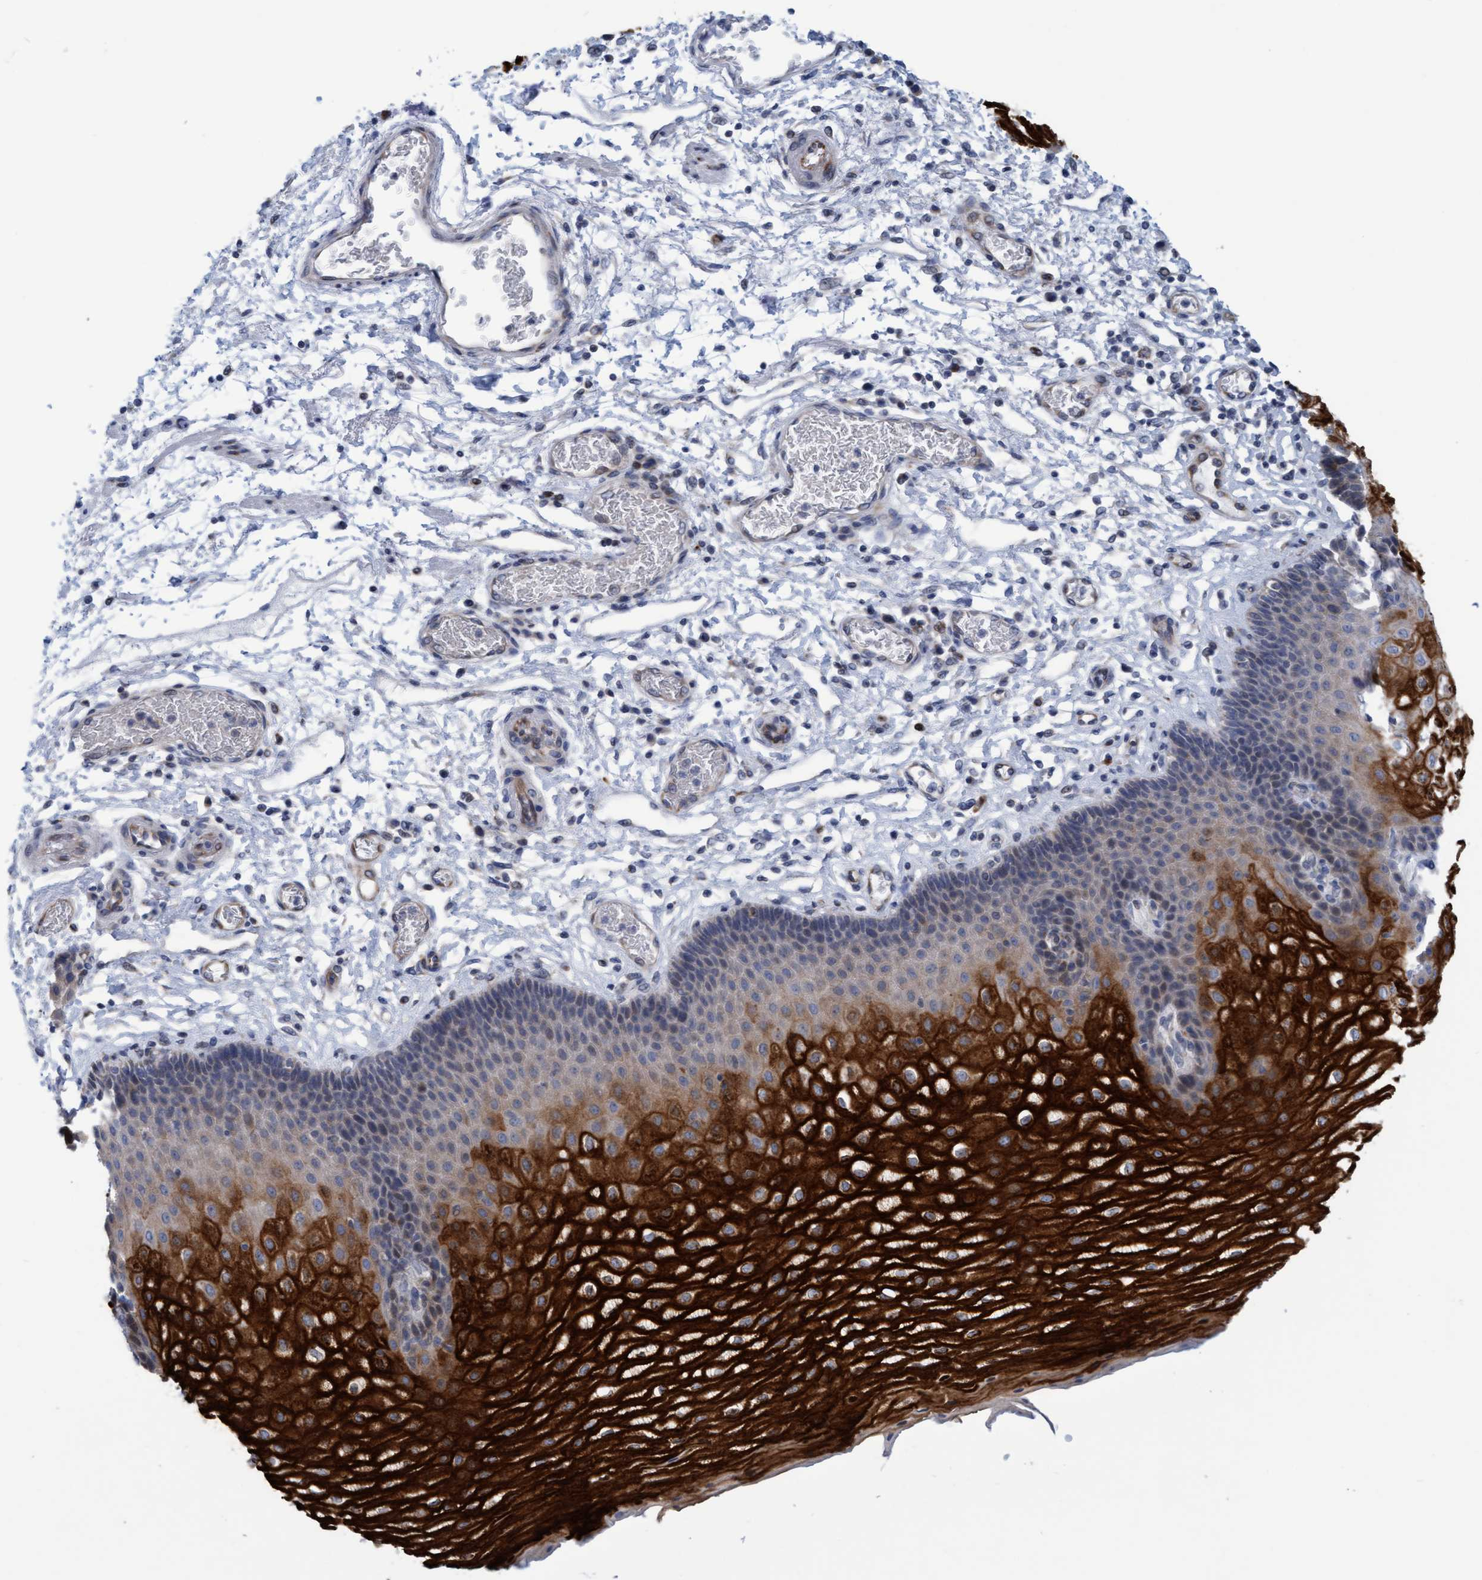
{"staining": {"intensity": "strong", "quantity": ">75%", "location": "cytoplasmic/membranous"}, "tissue": "esophagus", "cell_type": "Squamous epithelial cells", "image_type": "normal", "snomed": [{"axis": "morphology", "description": "Normal tissue, NOS"}, {"axis": "topography", "description": "Esophagus"}], "caption": "The image displays immunohistochemical staining of unremarkable esophagus. There is strong cytoplasmic/membranous expression is seen in approximately >75% of squamous epithelial cells. The protein of interest is shown in brown color, while the nuclei are stained blue.", "gene": "SLC28A3", "patient": {"sex": "male", "age": 54}}